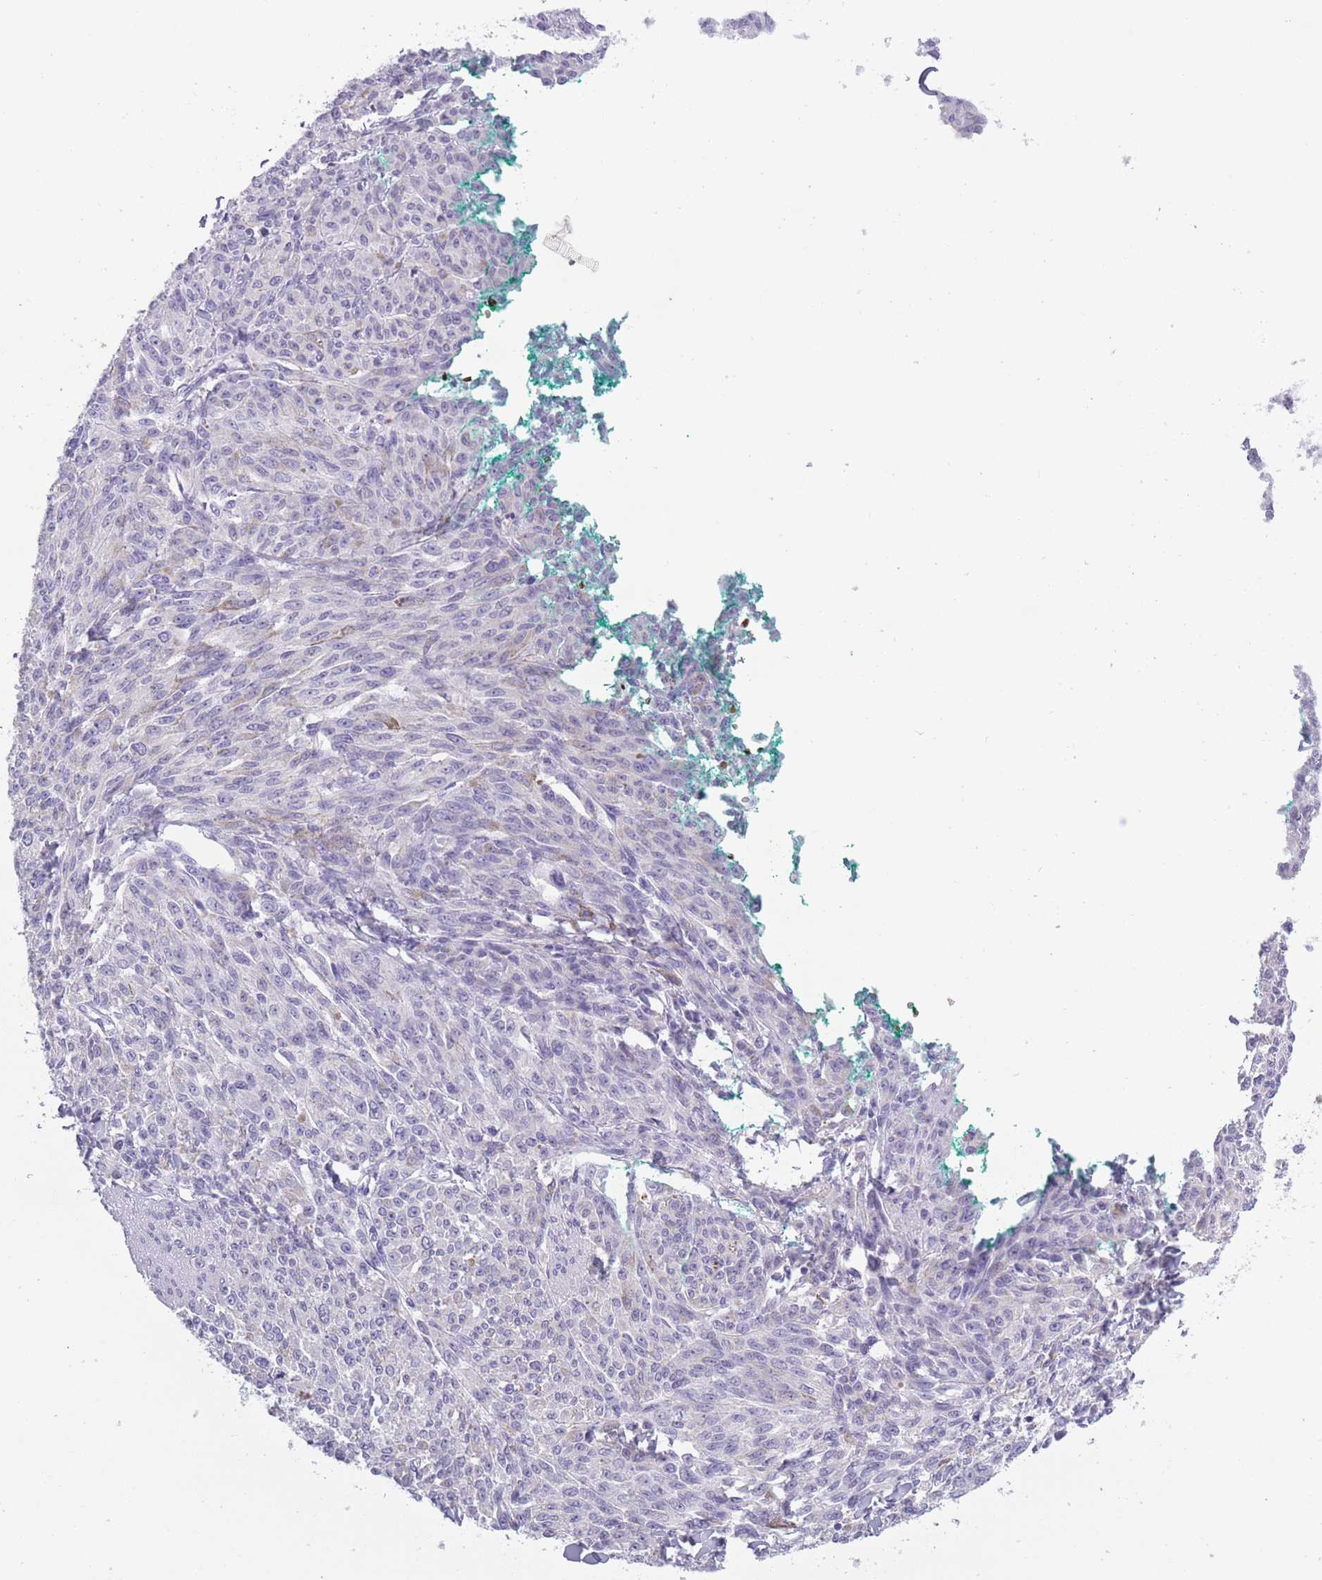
{"staining": {"intensity": "negative", "quantity": "none", "location": "none"}, "tissue": "melanoma", "cell_type": "Tumor cells", "image_type": "cancer", "snomed": [{"axis": "morphology", "description": "Malignant melanoma, NOS"}, {"axis": "topography", "description": "Skin"}], "caption": "Immunohistochemistry micrograph of melanoma stained for a protein (brown), which demonstrates no expression in tumor cells.", "gene": "OR7C1", "patient": {"sex": "female", "age": 52}}